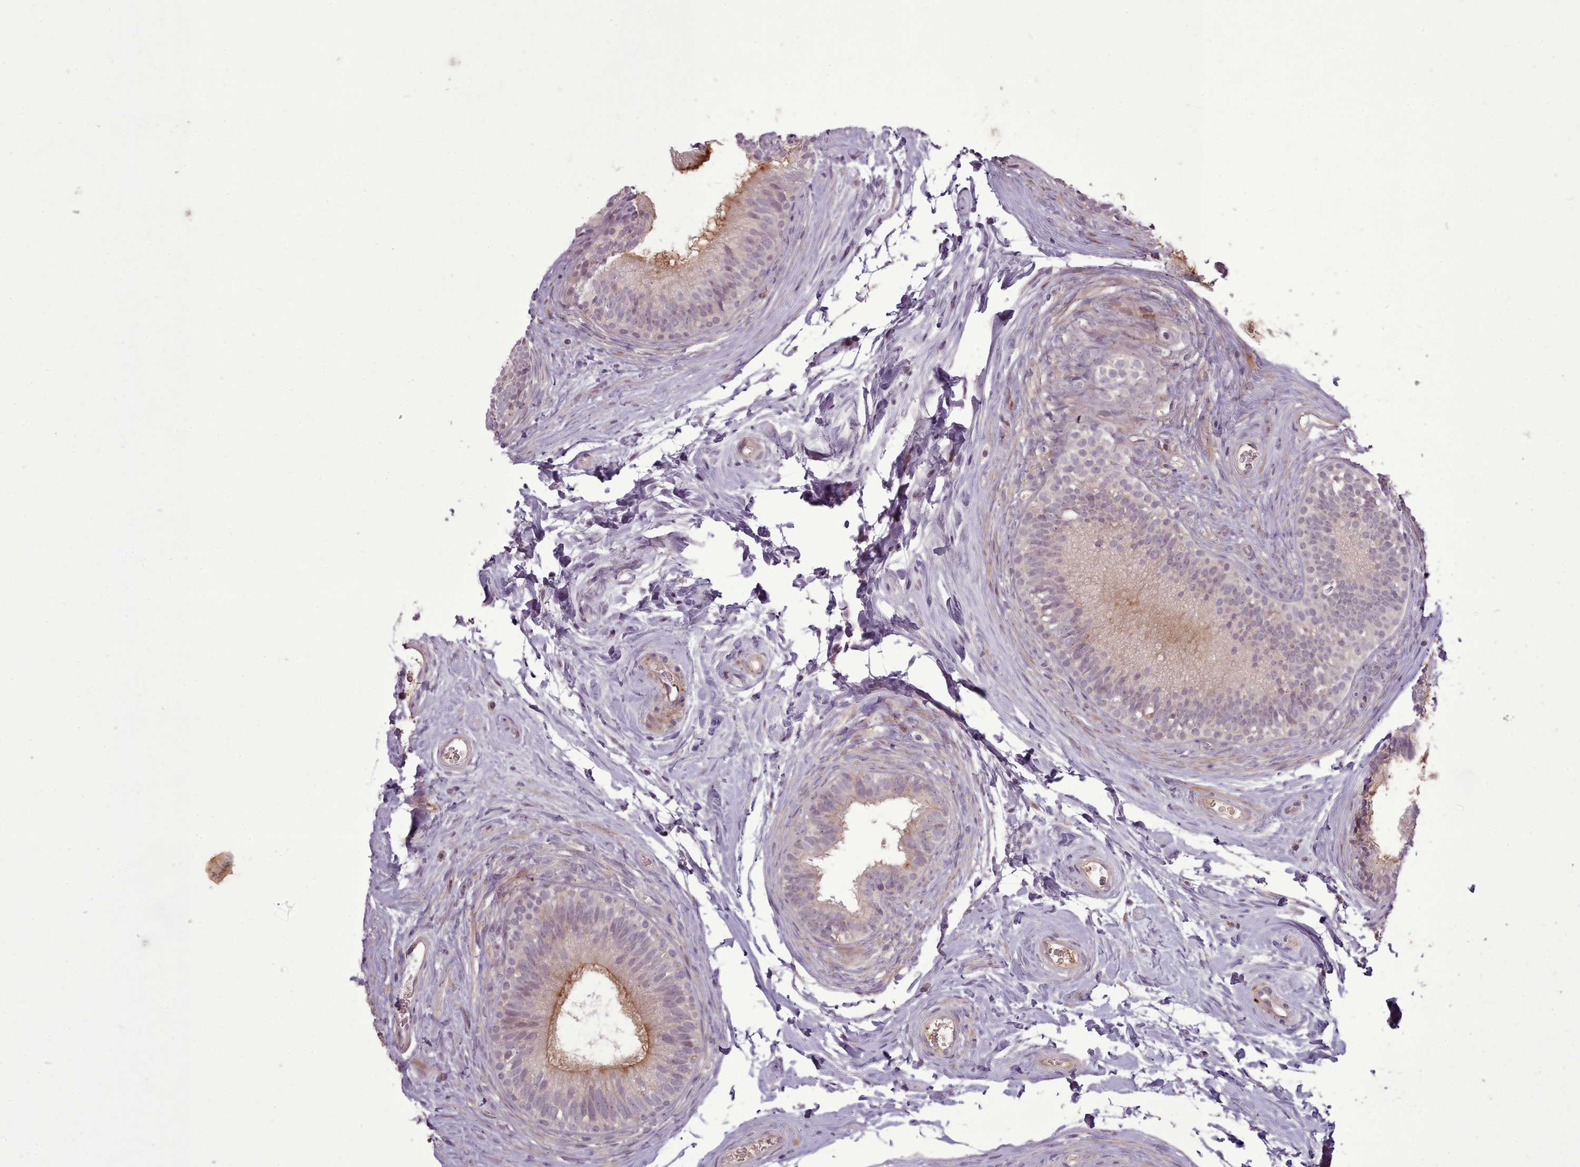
{"staining": {"intensity": "moderate", "quantity": "25%-75%", "location": "cytoplasmic/membranous"}, "tissue": "epididymis", "cell_type": "Glandular cells", "image_type": "normal", "snomed": [{"axis": "morphology", "description": "Normal tissue, NOS"}, {"axis": "topography", "description": "Epididymis"}], "caption": "Brown immunohistochemical staining in unremarkable human epididymis exhibits moderate cytoplasmic/membranous expression in approximately 25%-75% of glandular cells. (Stains: DAB (3,3'-diaminobenzidine) in brown, nuclei in blue, Microscopy: brightfield microscopy at high magnification).", "gene": "LEFTY1", "patient": {"sex": "male", "age": 33}}